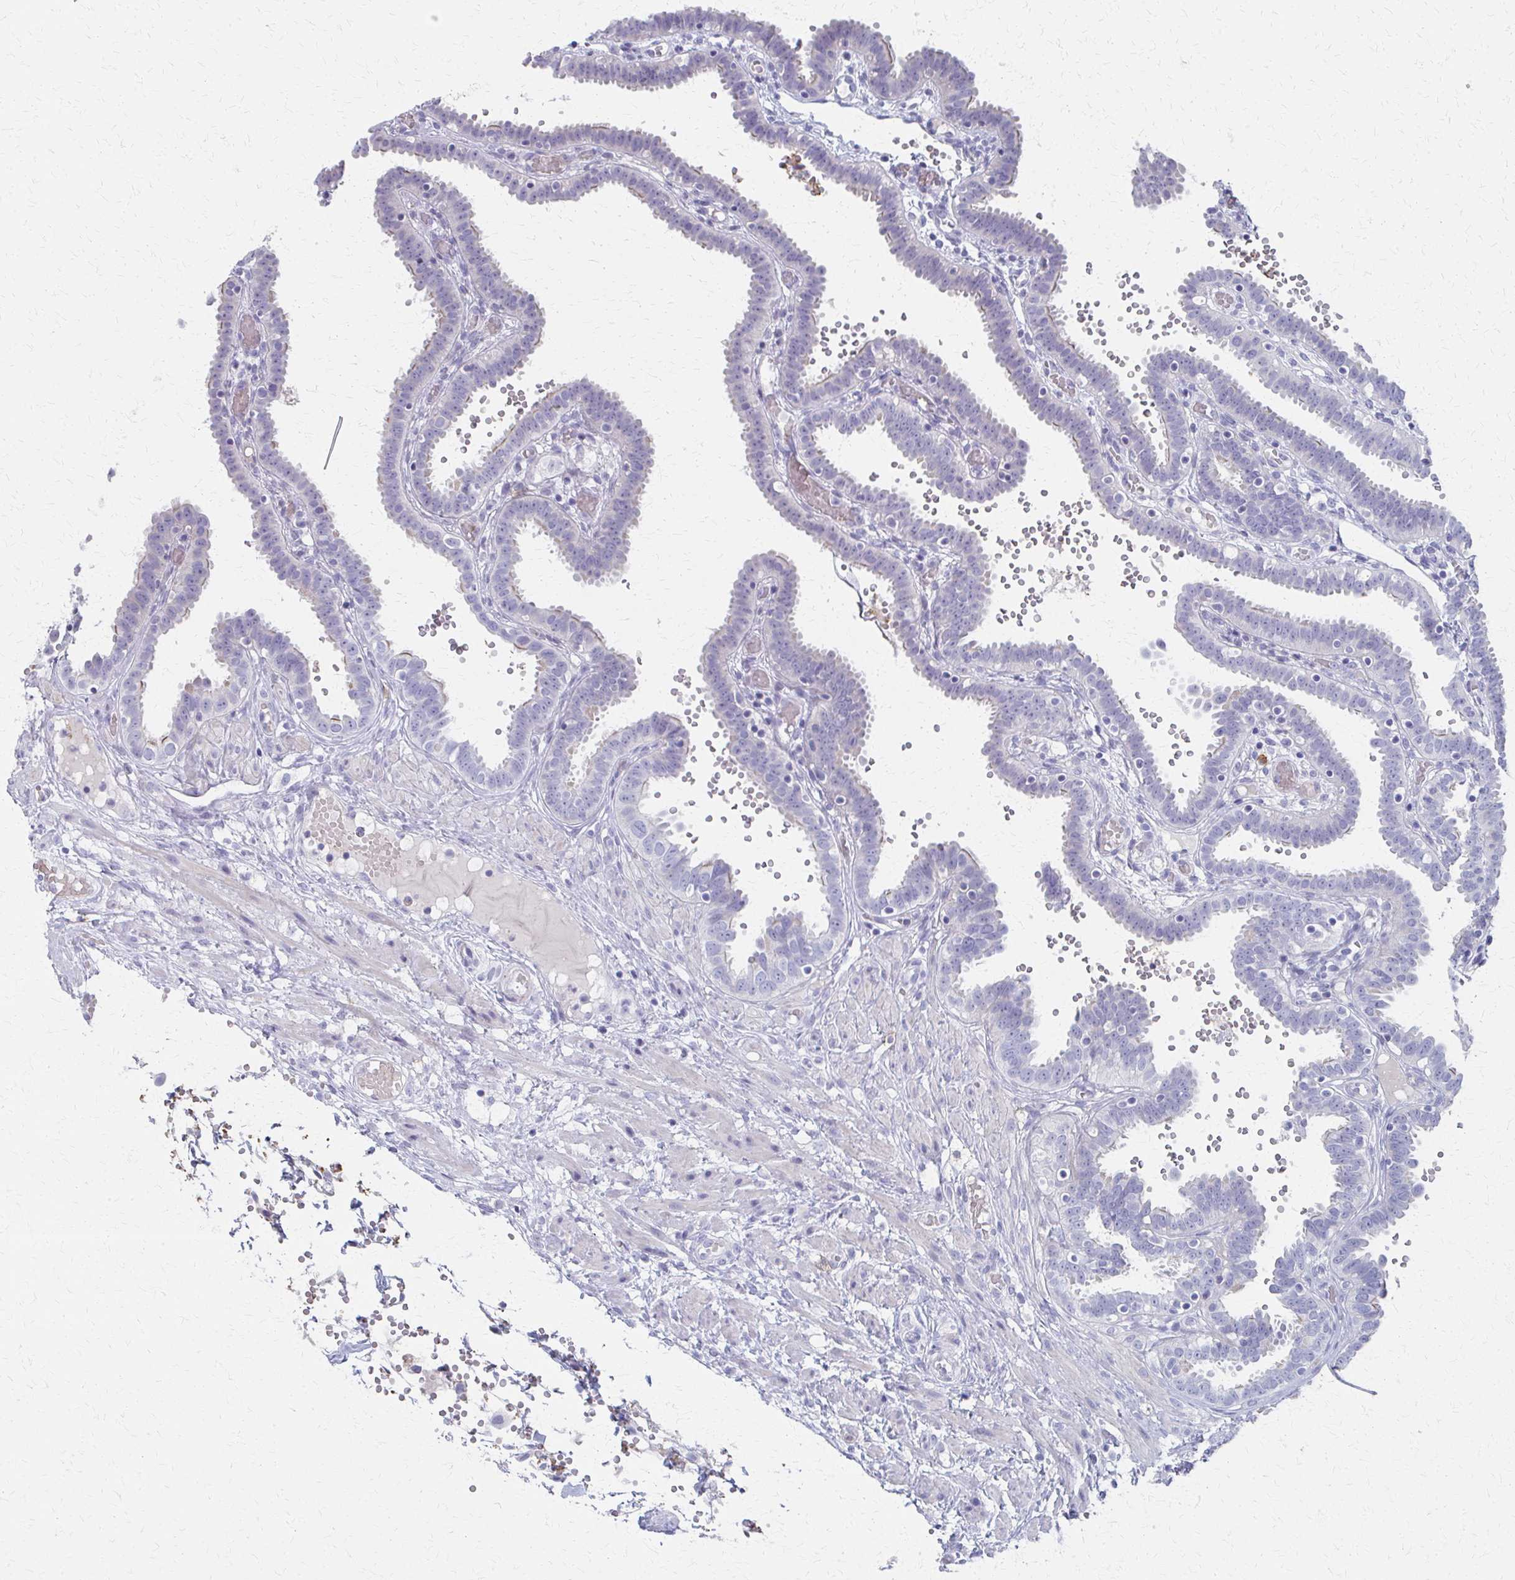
{"staining": {"intensity": "negative", "quantity": "none", "location": "none"}, "tissue": "fallopian tube", "cell_type": "Glandular cells", "image_type": "normal", "snomed": [{"axis": "morphology", "description": "Normal tissue, NOS"}, {"axis": "topography", "description": "Fallopian tube"}], "caption": "Immunohistochemistry of unremarkable fallopian tube demonstrates no expression in glandular cells. The staining was performed using DAB (3,3'-diaminobenzidine) to visualize the protein expression in brown, while the nuclei were stained in blue with hematoxylin (Magnification: 20x).", "gene": "MS4A2", "patient": {"sex": "female", "age": 37}}